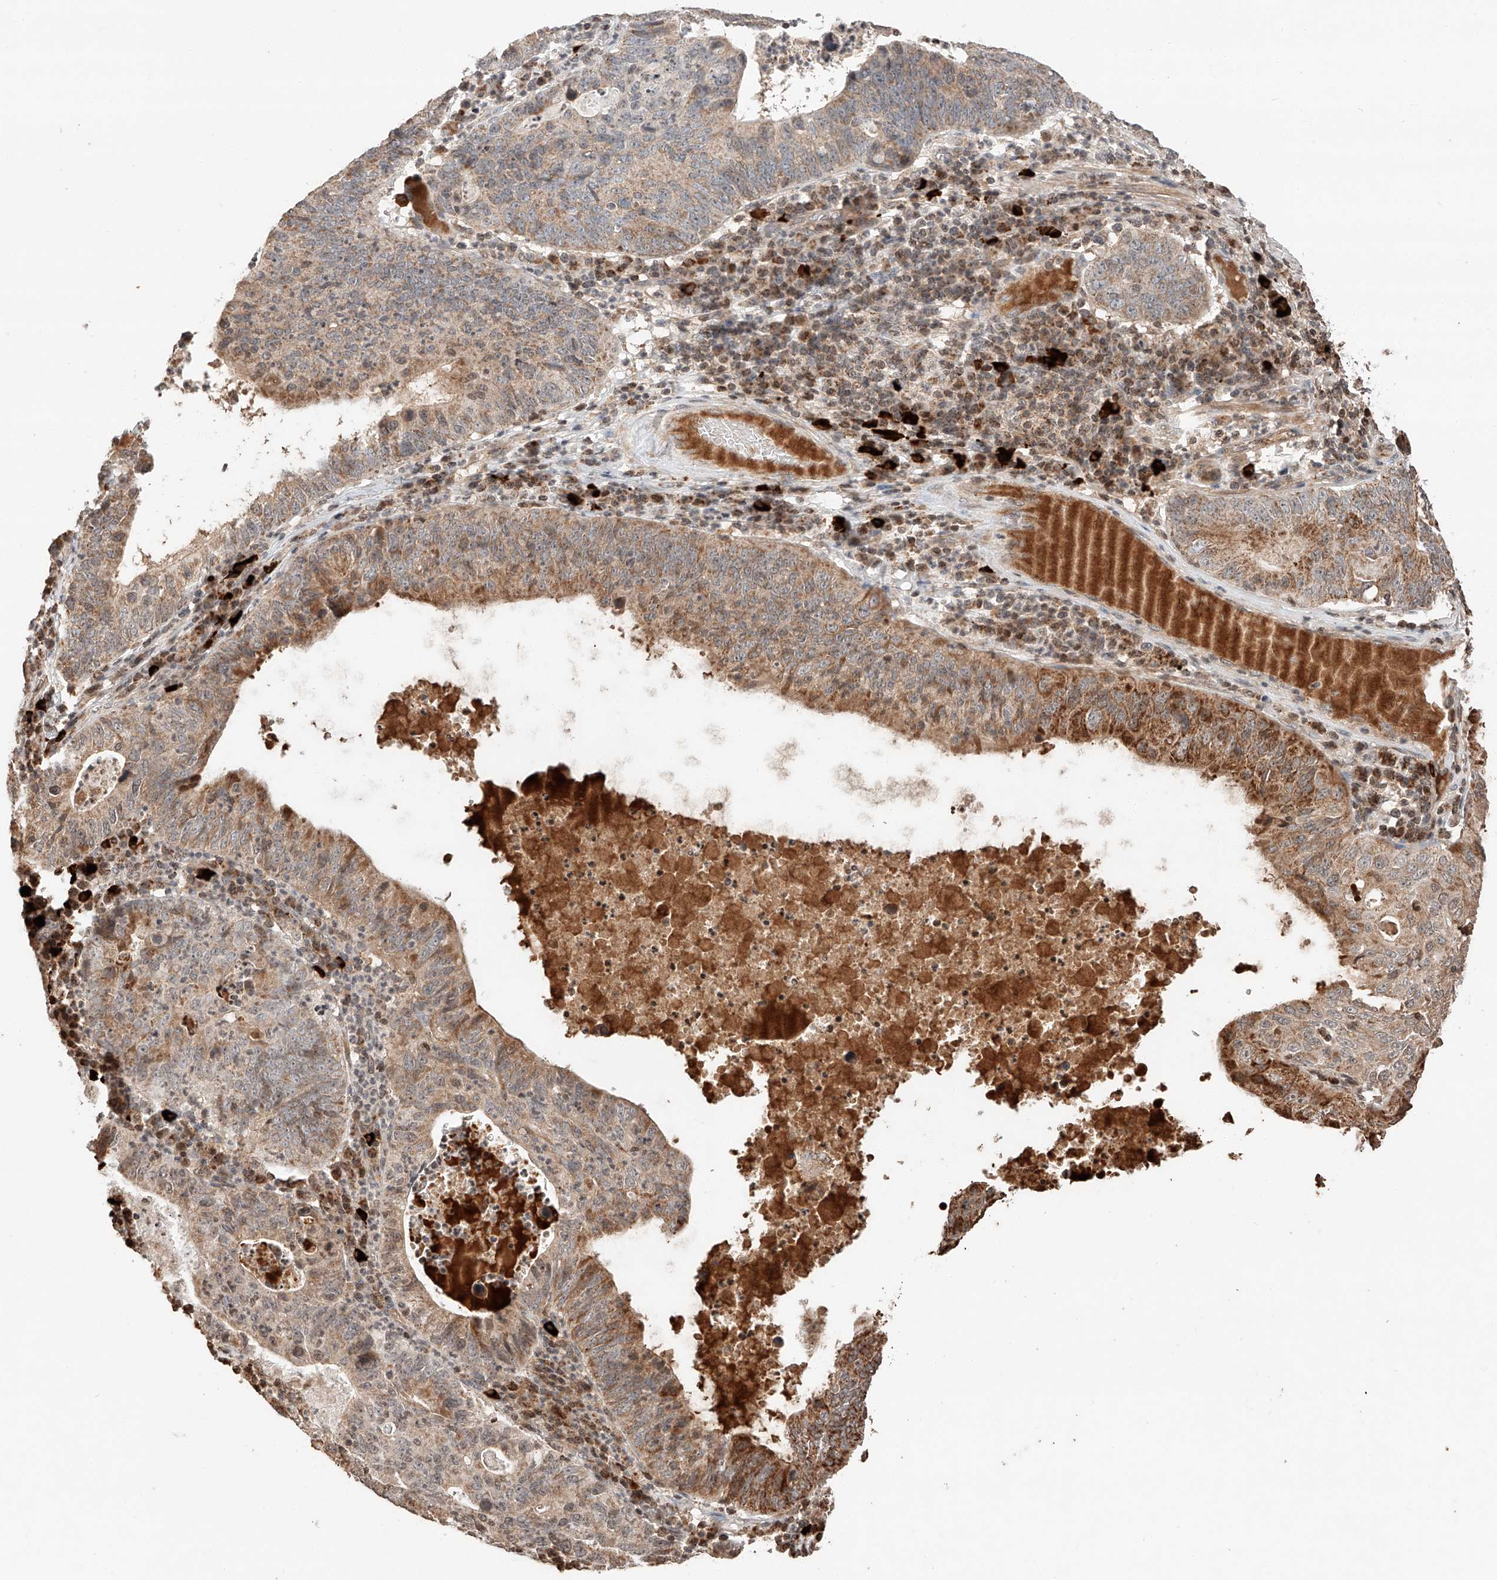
{"staining": {"intensity": "moderate", "quantity": "<25%", "location": "cytoplasmic/membranous,nuclear"}, "tissue": "stomach cancer", "cell_type": "Tumor cells", "image_type": "cancer", "snomed": [{"axis": "morphology", "description": "Adenocarcinoma, NOS"}, {"axis": "topography", "description": "Stomach"}], "caption": "Adenocarcinoma (stomach) stained with immunohistochemistry (IHC) displays moderate cytoplasmic/membranous and nuclear expression in about <25% of tumor cells. (DAB IHC with brightfield microscopy, high magnification).", "gene": "ARHGAP33", "patient": {"sex": "male", "age": 59}}